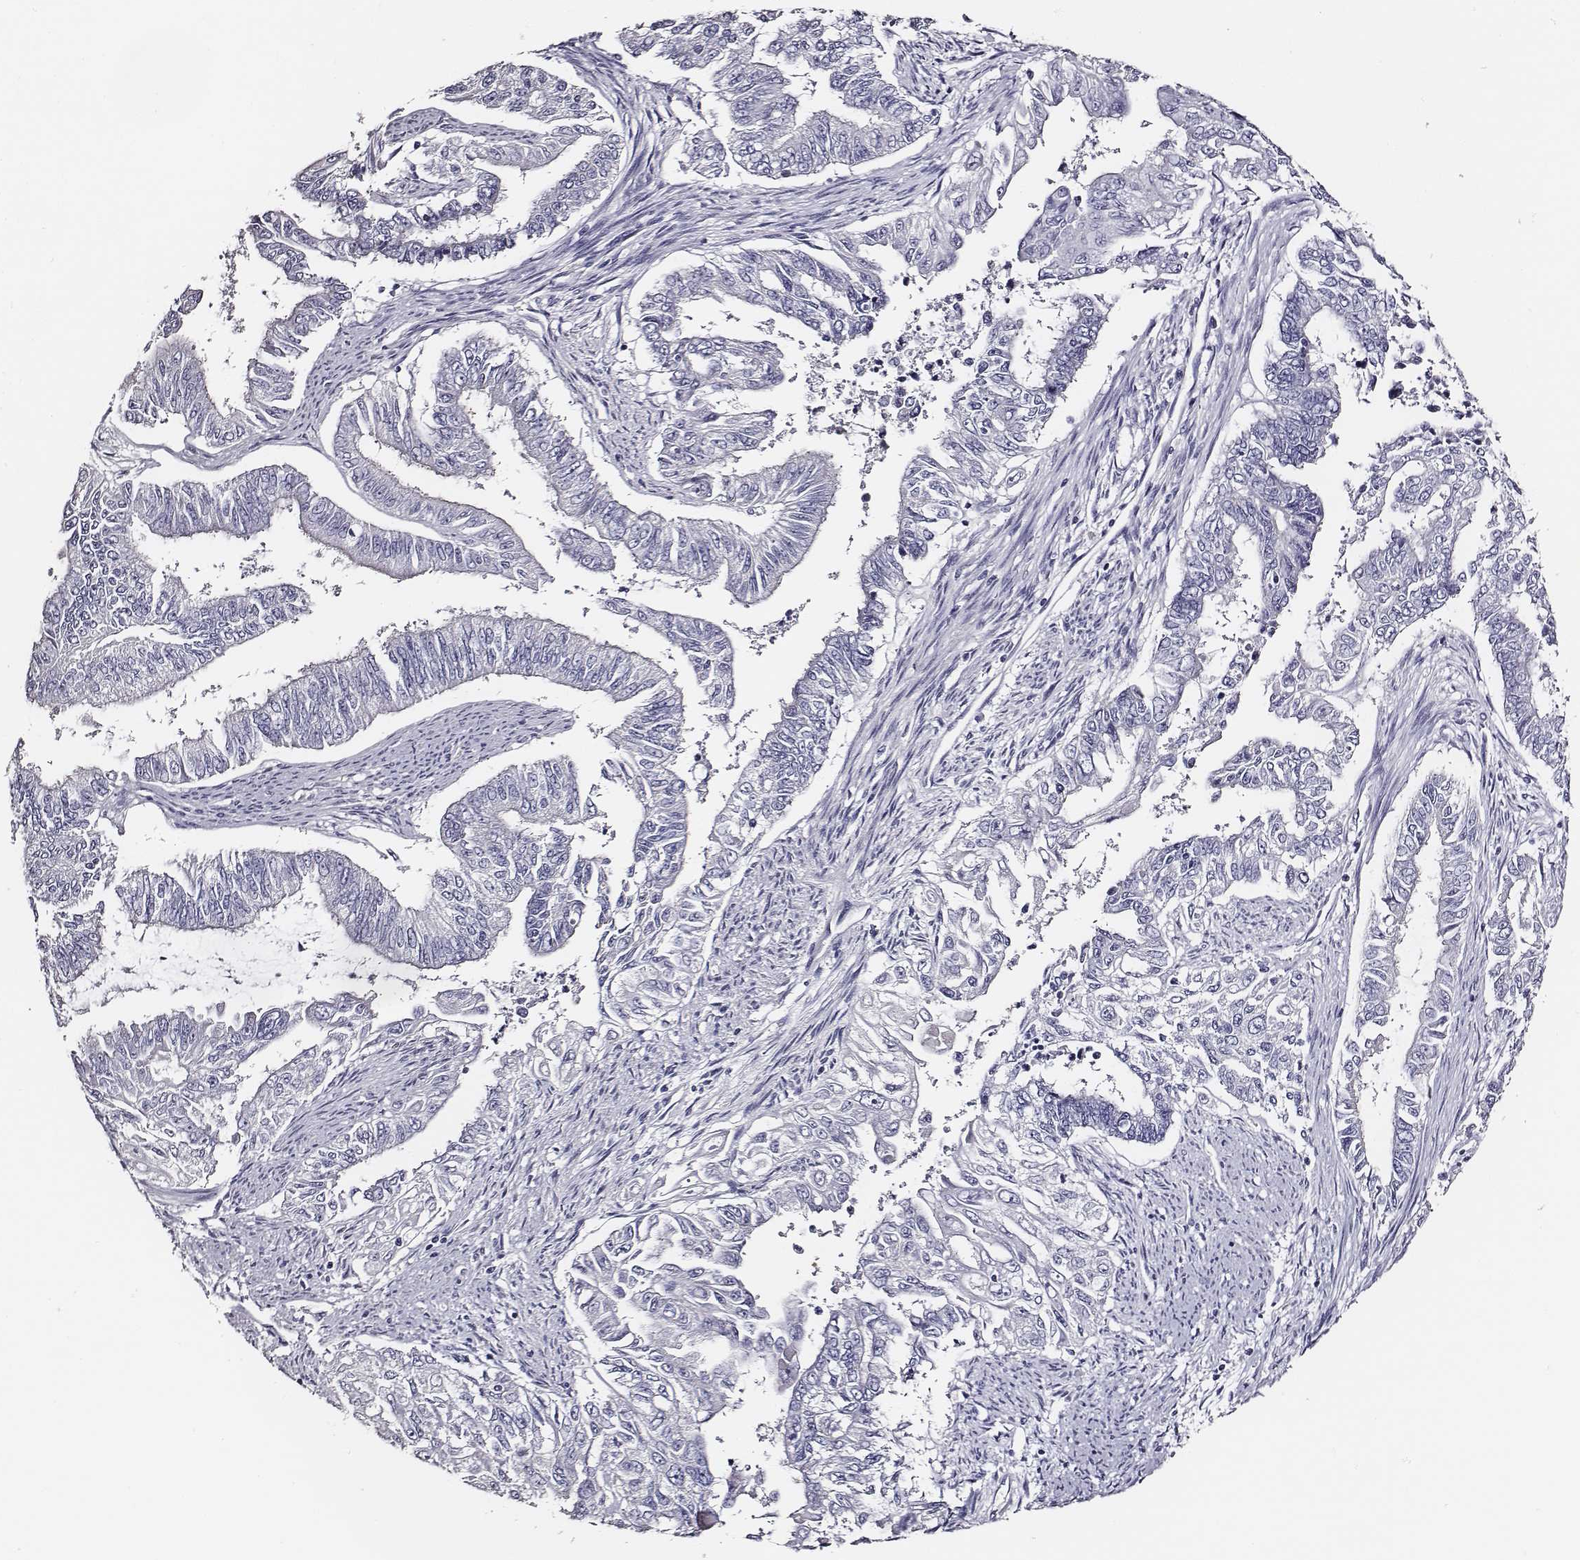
{"staining": {"intensity": "negative", "quantity": "none", "location": "none"}, "tissue": "endometrial cancer", "cell_type": "Tumor cells", "image_type": "cancer", "snomed": [{"axis": "morphology", "description": "Adenocarcinoma, NOS"}, {"axis": "topography", "description": "Uterus"}], "caption": "IHC of endometrial cancer (adenocarcinoma) displays no staining in tumor cells.", "gene": "AADAT", "patient": {"sex": "female", "age": 59}}